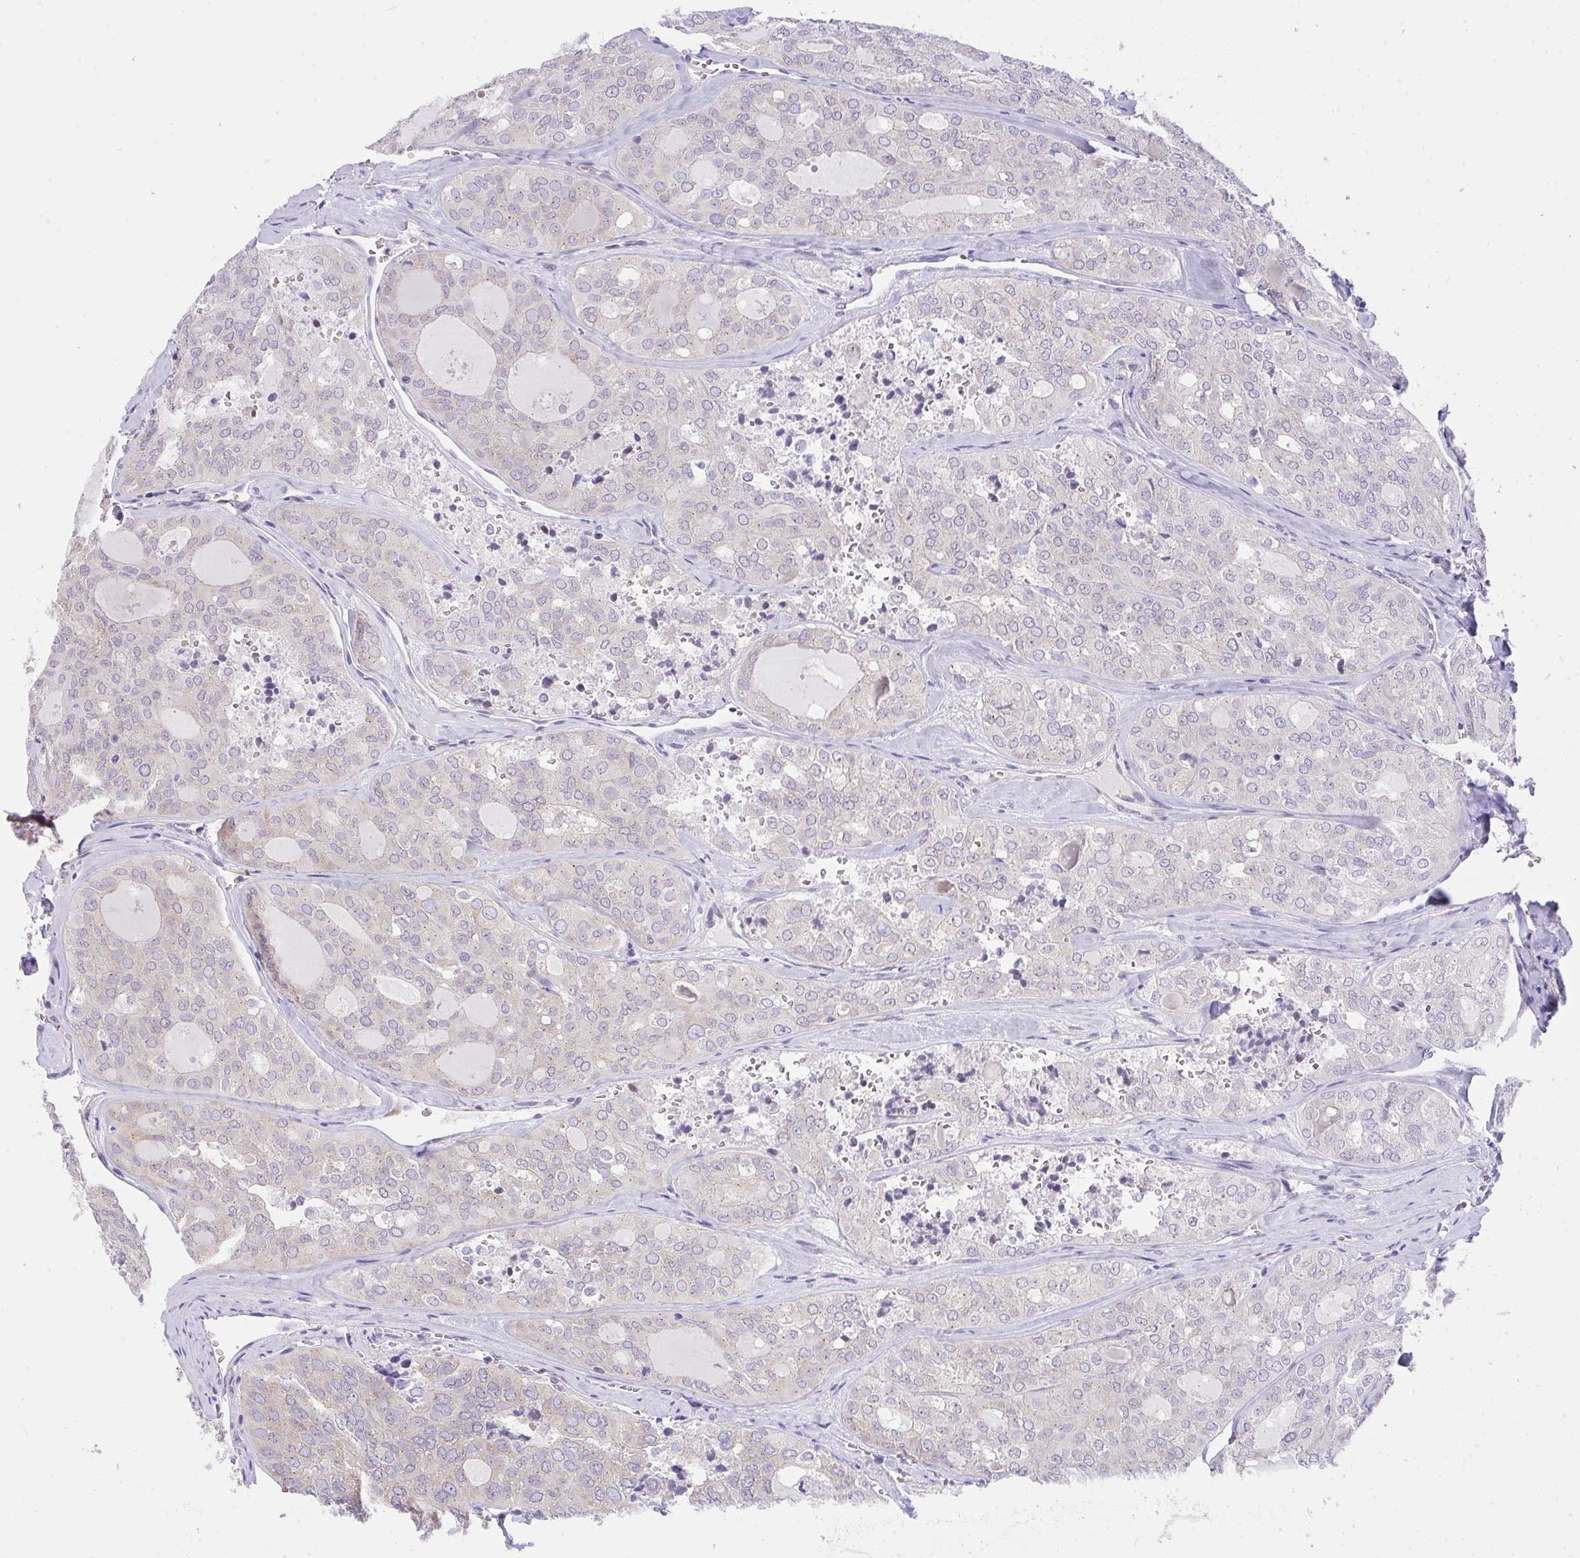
{"staining": {"intensity": "negative", "quantity": "none", "location": "none"}, "tissue": "thyroid cancer", "cell_type": "Tumor cells", "image_type": "cancer", "snomed": [{"axis": "morphology", "description": "Follicular adenoma carcinoma, NOS"}, {"axis": "topography", "description": "Thyroid gland"}], "caption": "This image is of thyroid cancer (follicular adenoma carcinoma) stained with immunohistochemistry (IHC) to label a protein in brown with the nuclei are counter-stained blue. There is no positivity in tumor cells.", "gene": "VGLL3", "patient": {"sex": "male", "age": 75}}